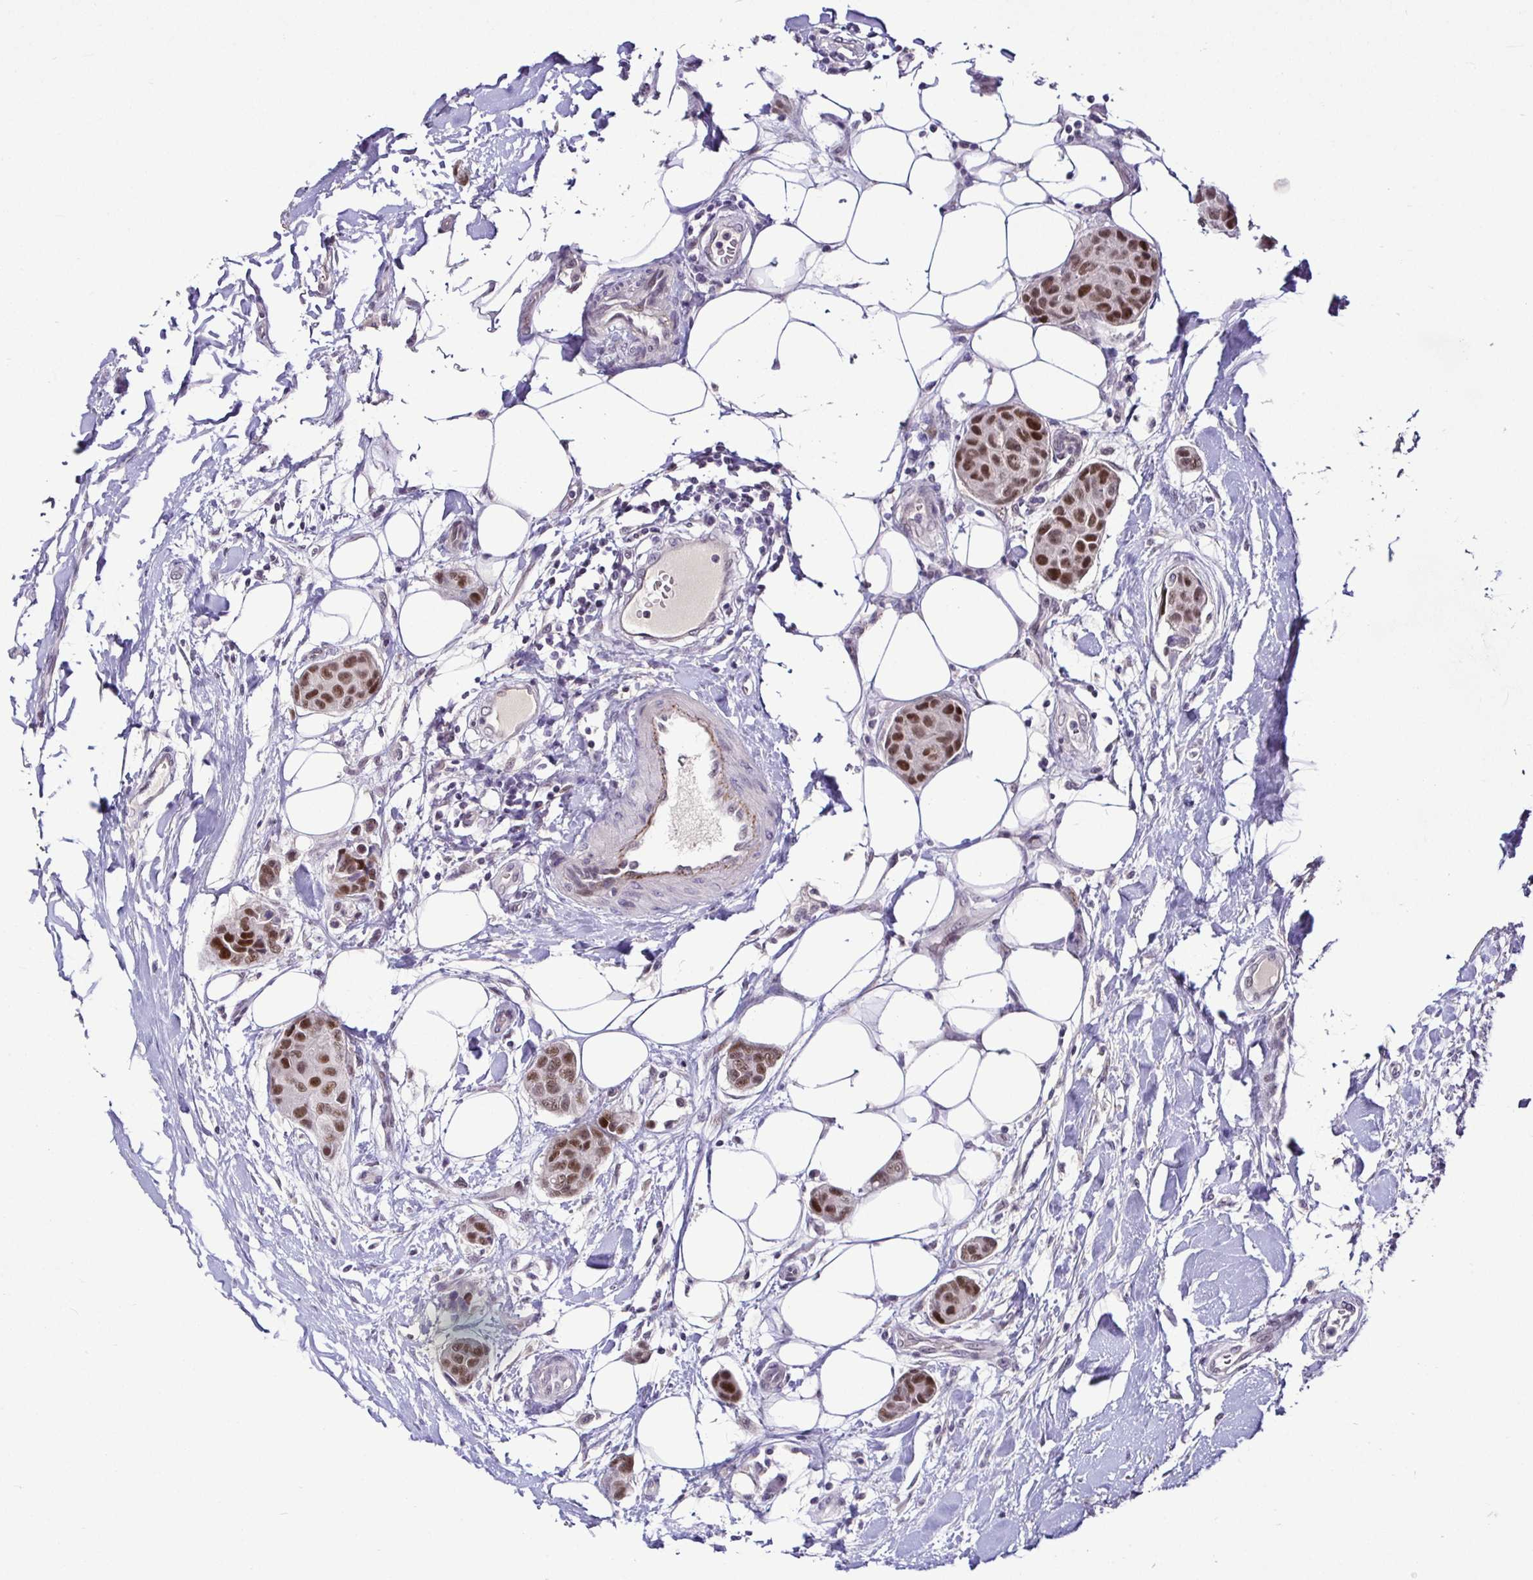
{"staining": {"intensity": "moderate", "quantity": ">75%", "location": "nuclear"}, "tissue": "breast cancer", "cell_type": "Tumor cells", "image_type": "cancer", "snomed": [{"axis": "morphology", "description": "Duct carcinoma"}, {"axis": "topography", "description": "Breast"}, {"axis": "topography", "description": "Lymph node"}], "caption": "A photomicrograph showing moderate nuclear positivity in about >75% of tumor cells in breast intraductal carcinoma, as visualized by brown immunohistochemical staining.", "gene": "NUP188", "patient": {"sex": "female", "age": 80}}